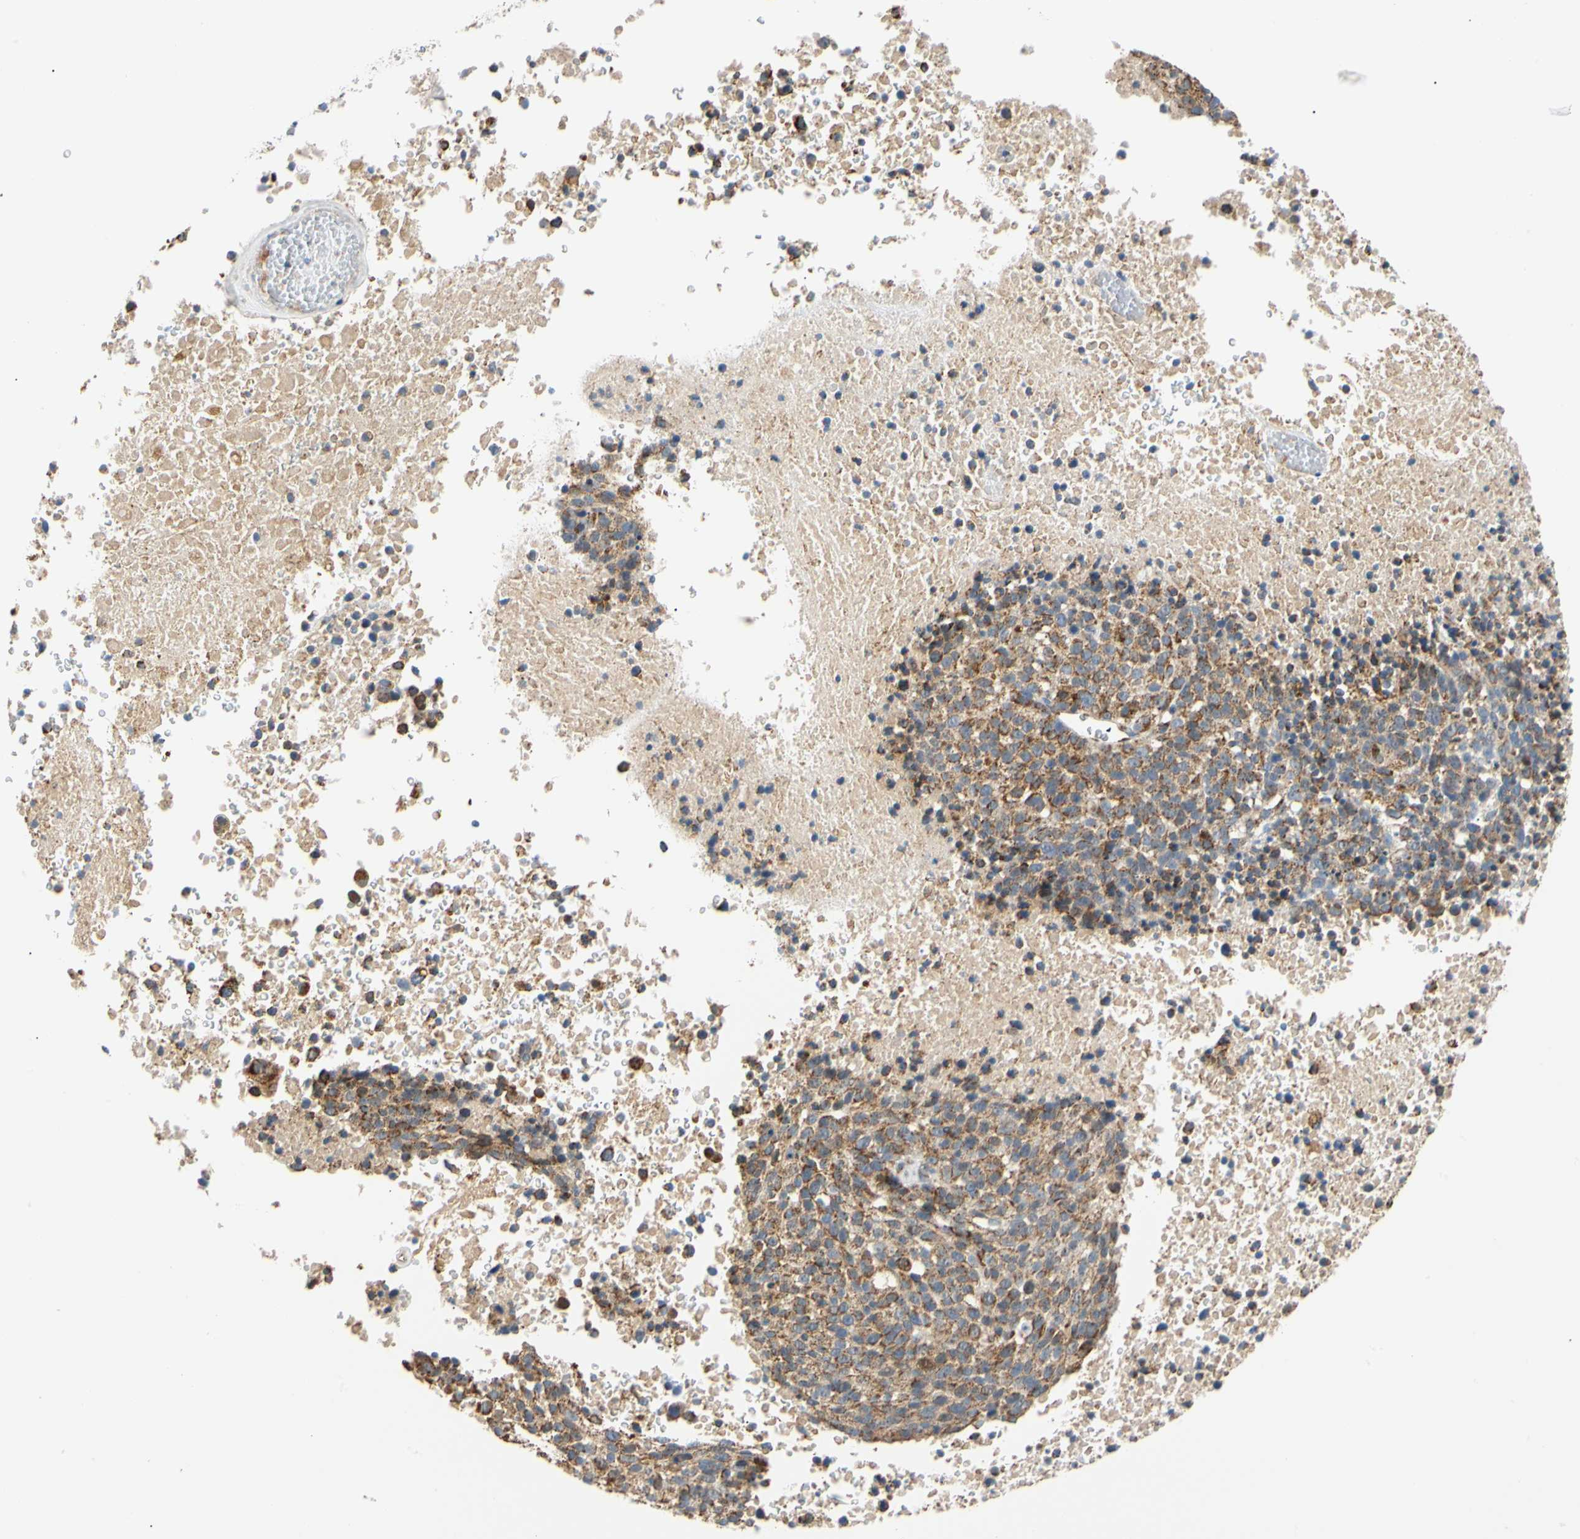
{"staining": {"intensity": "moderate", "quantity": ">75%", "location": "cytoplasmic/membranous"}, "tissue": "melanoma", "cell_type": "Tumor cells", "image_type": "cancer", "snomed": [{"axis": "morphology", "description": "Malignant melanoma, Metastatic site"}, {"axis": "topography", "description": "Cerebral cortex"}], "caption": "This micrograph demonstrates immunohistochemistry (IHC) staining of human malignant melanoma (metastatic site), with medium moderate cytoplasmic/membranous staining in approximately >75% of tumor cells.", "gene": "ACAT1", "patient": {"sex": "female", "age": 52}}